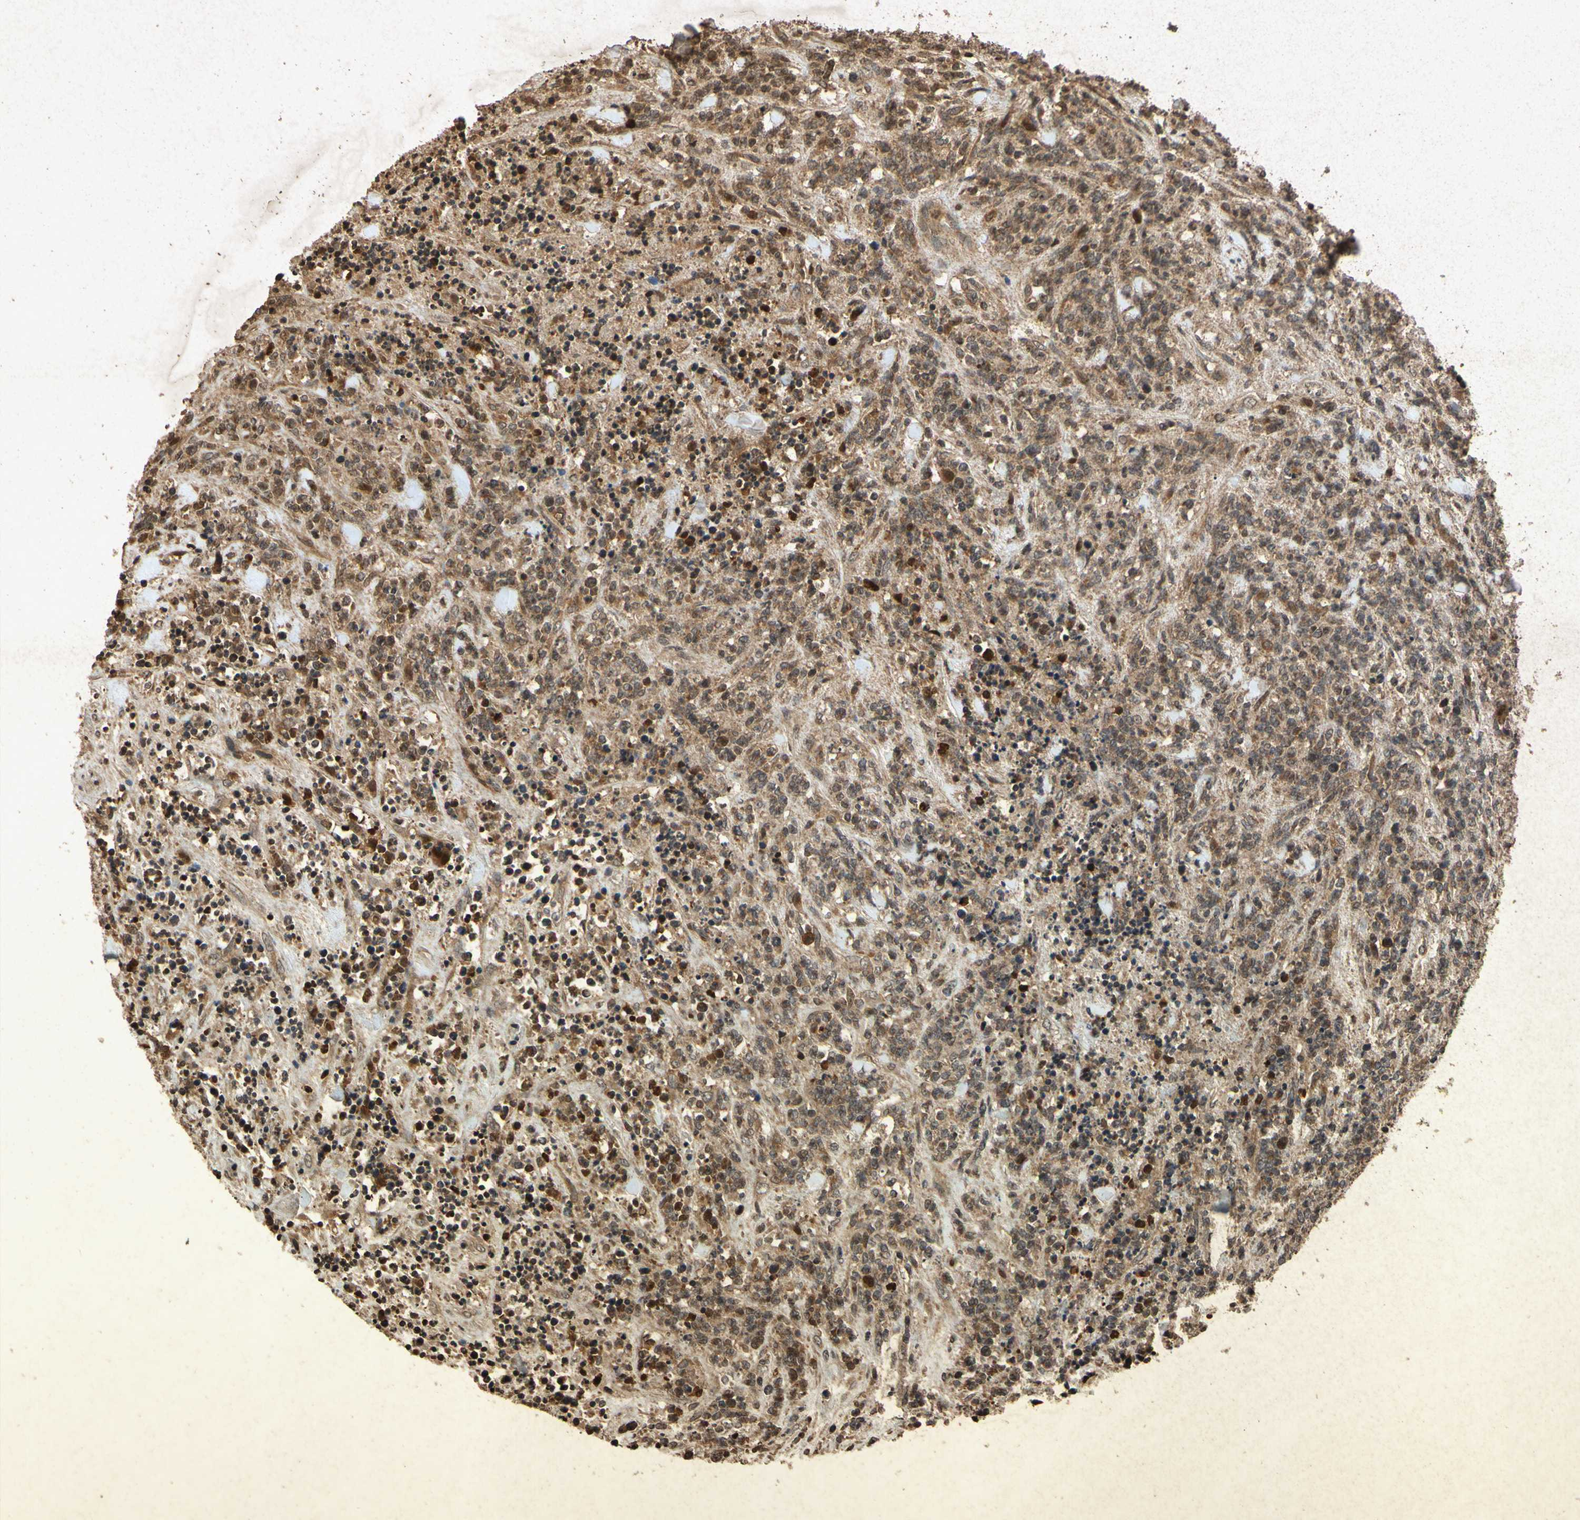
{"staining": {"intensity": "moderate", "quantity": ">75%", "location": "cytoplasmic/membranous"}, "tissue": "lymphoma", "cell_type": "Tumor cells", "image_type": "cancer", "snomed": [{"axis": "morphology", "description": "Malignant lymphoma, non-Hodgkin's type, High grade"}, {"axis": "topography", "description": "Soft tissue"}], "caption": "IHC (DAB (3,3'-diaminobenzidine)) staining of human high-grade malignant lymphoma, non-Hodgkin's type demonstrates moderate cytoplasmic/membranous protein expression in about >75% of tumor cells. Immunohistochemistry (ihc) stains the protein of interest in brown and the nuclei are stained blue.", "gene": "ATP6V1H", "patient": {"sex": "male", "age": 18}}